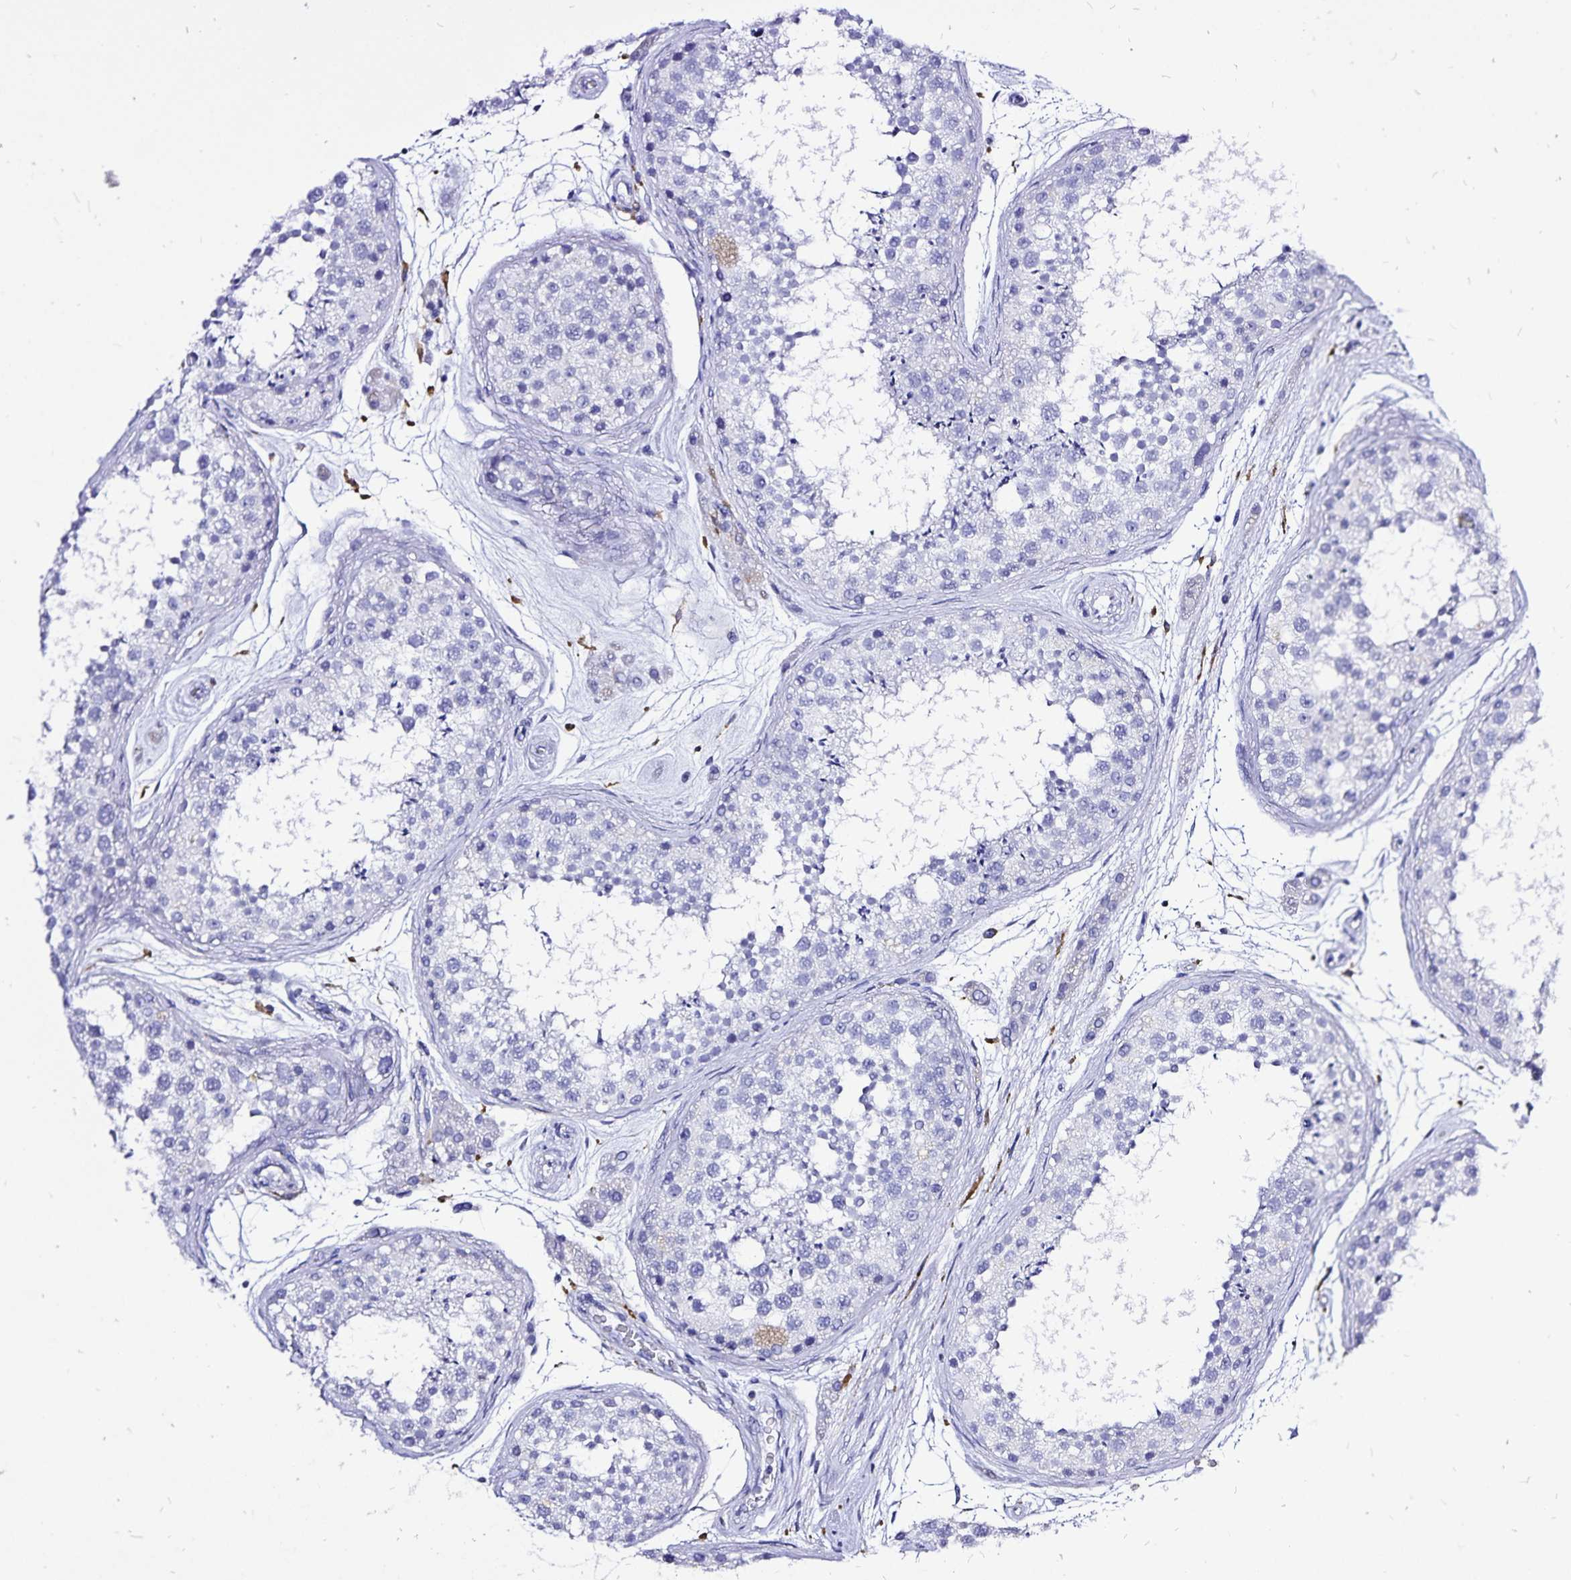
{"staining": {"intensity": "negative", "quantity": "none", "location": "none"}, "tissue": "testis", "cell_type": "Cells in seminiferous ducts", "image_type": "normal", "snomed": [{"axis": "morphology", "description": "Normal tissue, NOS"}, {"axis": "topography", "description": "Testis"}], "caption": "IHC of normal testis exhibits no positivity in cells in seminiferous ducts.", "gene": "PLAC1", "patient": {"sex": "male", "age": 41}}